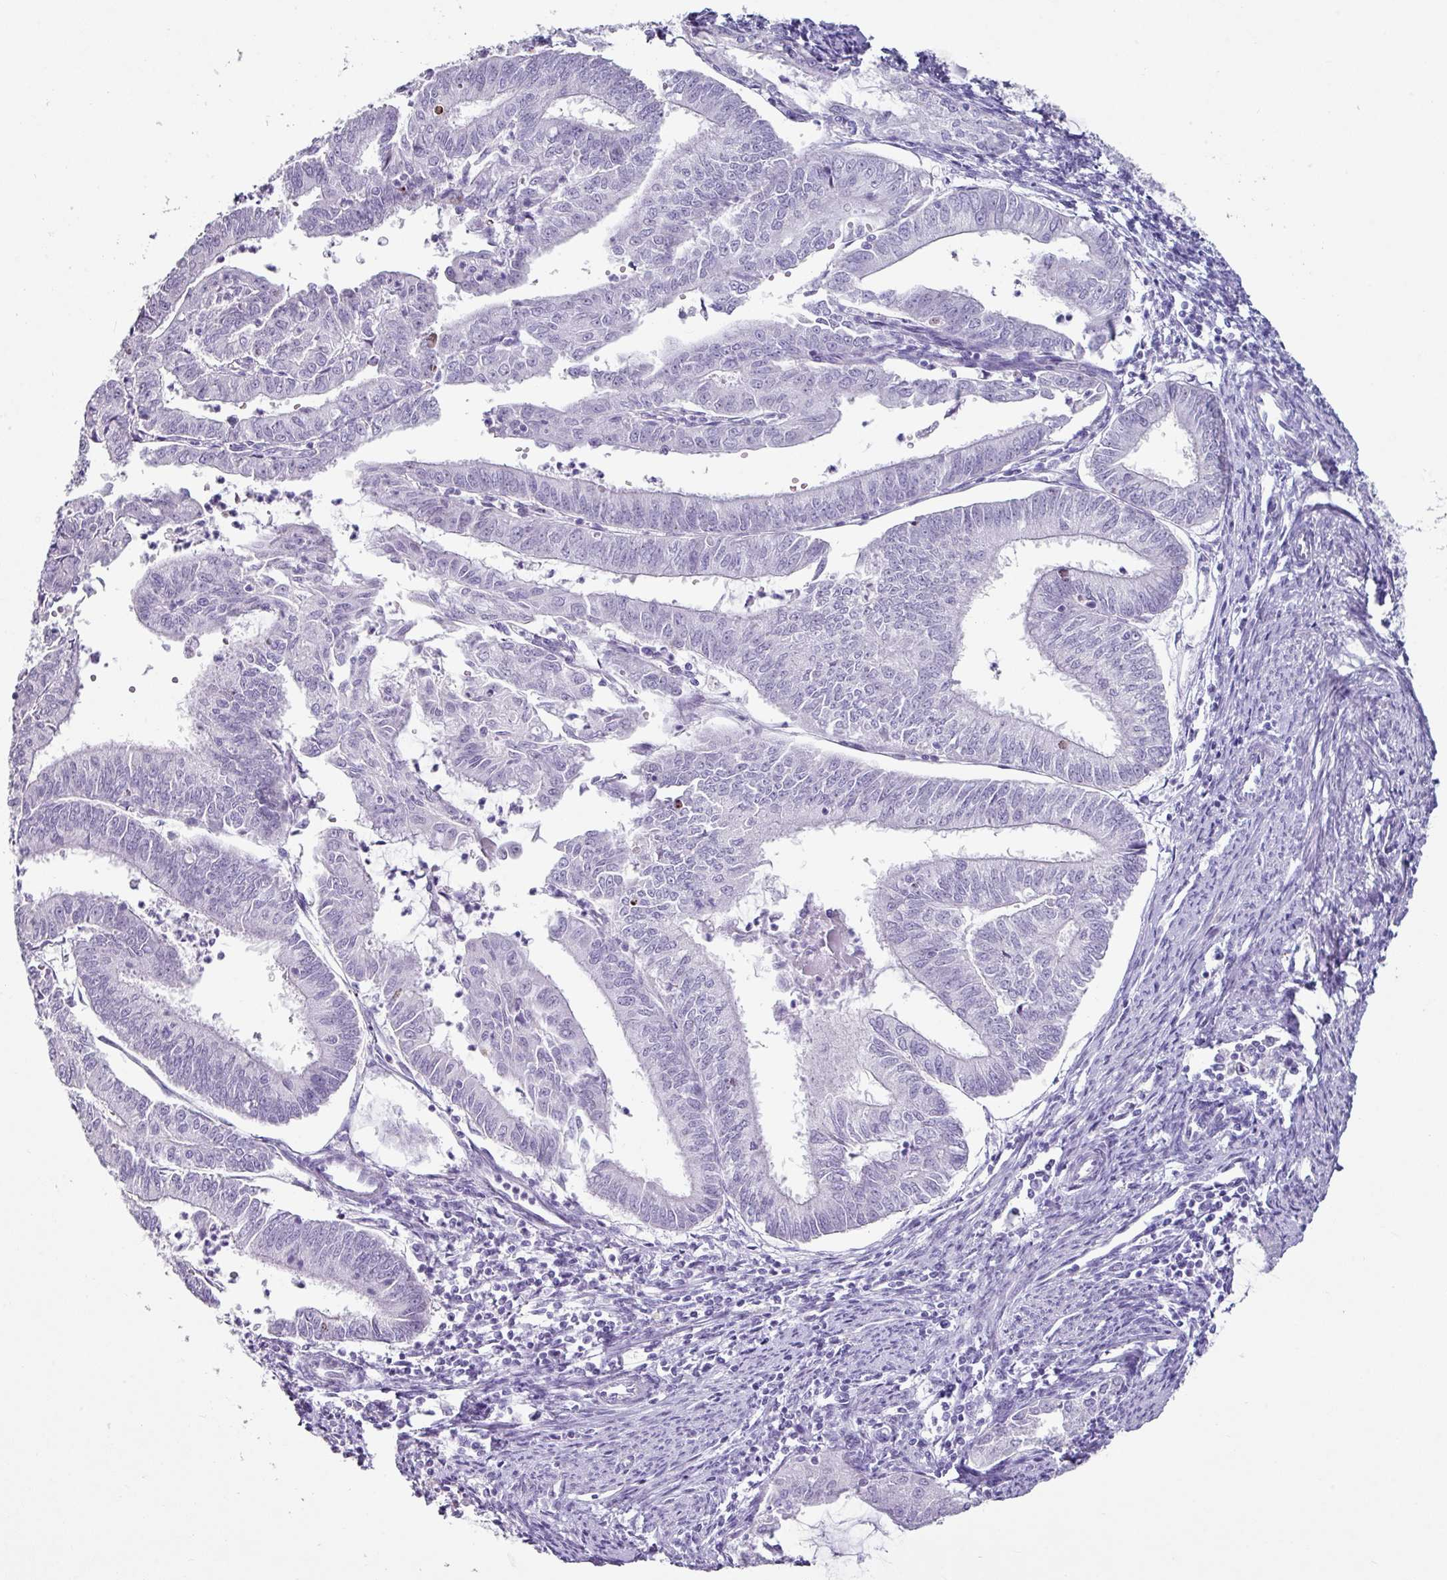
{"staining": {"intensity": "moderate", "quantity": "<25%", "location": "nuclear"}, "tissue": "endometrial cancer", "cell_type": "Tumor cells", "image_type": "cancer", "snomed": [{"axis": "morphology", "description": "Adenocarcinoma, NOS"}, {"axis": "topography", "description": "Endometrium"}], "caption": "Immunohistochemistry (IHC) staining of endometrial cancer (adenocarcinoma), which demonstrates low levels of moderate nuclear expression in about <25% of tumor cells indicating moderate nuclear protein staining. The staining was performed using DAB (brown) for protein detection and nuclei were counterstained in hematoxylin (blue).", "gene": "TRA2A", "patient": {"sex": "female", "age": 70}}